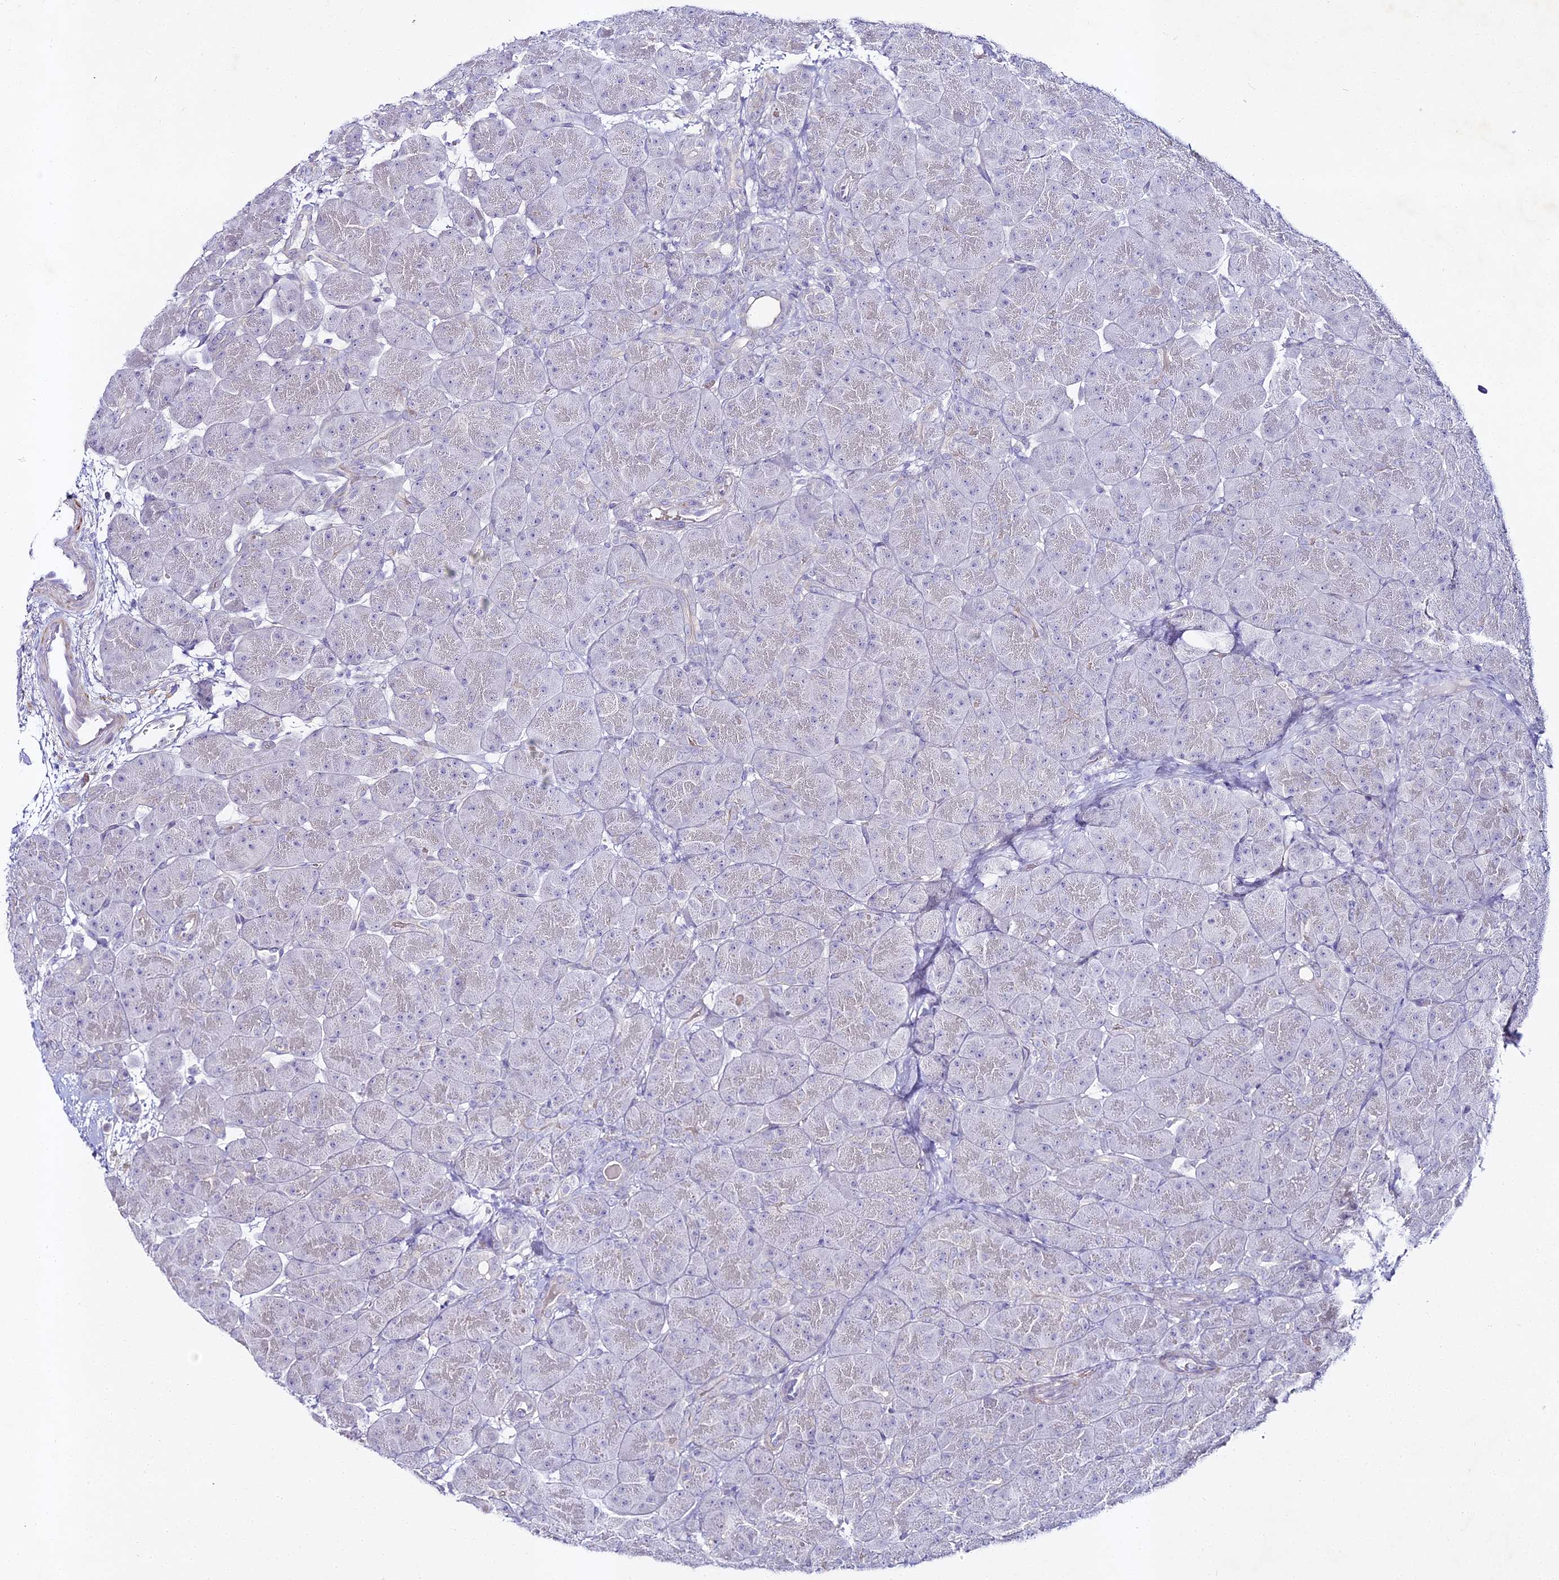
{"staining": {"intensity": "negative", "quantity": "none", "location": "none"}, "tissue": "pancreas", "cell_type": "Exocrine glandular cells", "image_type": "normal", "snomed": [{"axis": "morphology", "description": "Normal tissue, NOS"}, {"axis": "topography", "description": "Pancreas"}], "caption": "Human pancreas stained for a protein using immunohistochemistry (IHC) demonstrates no positivity in exocrine glandular cells.", "gene": "ALPG", "patient": {"sex": "male", "age": 66}}